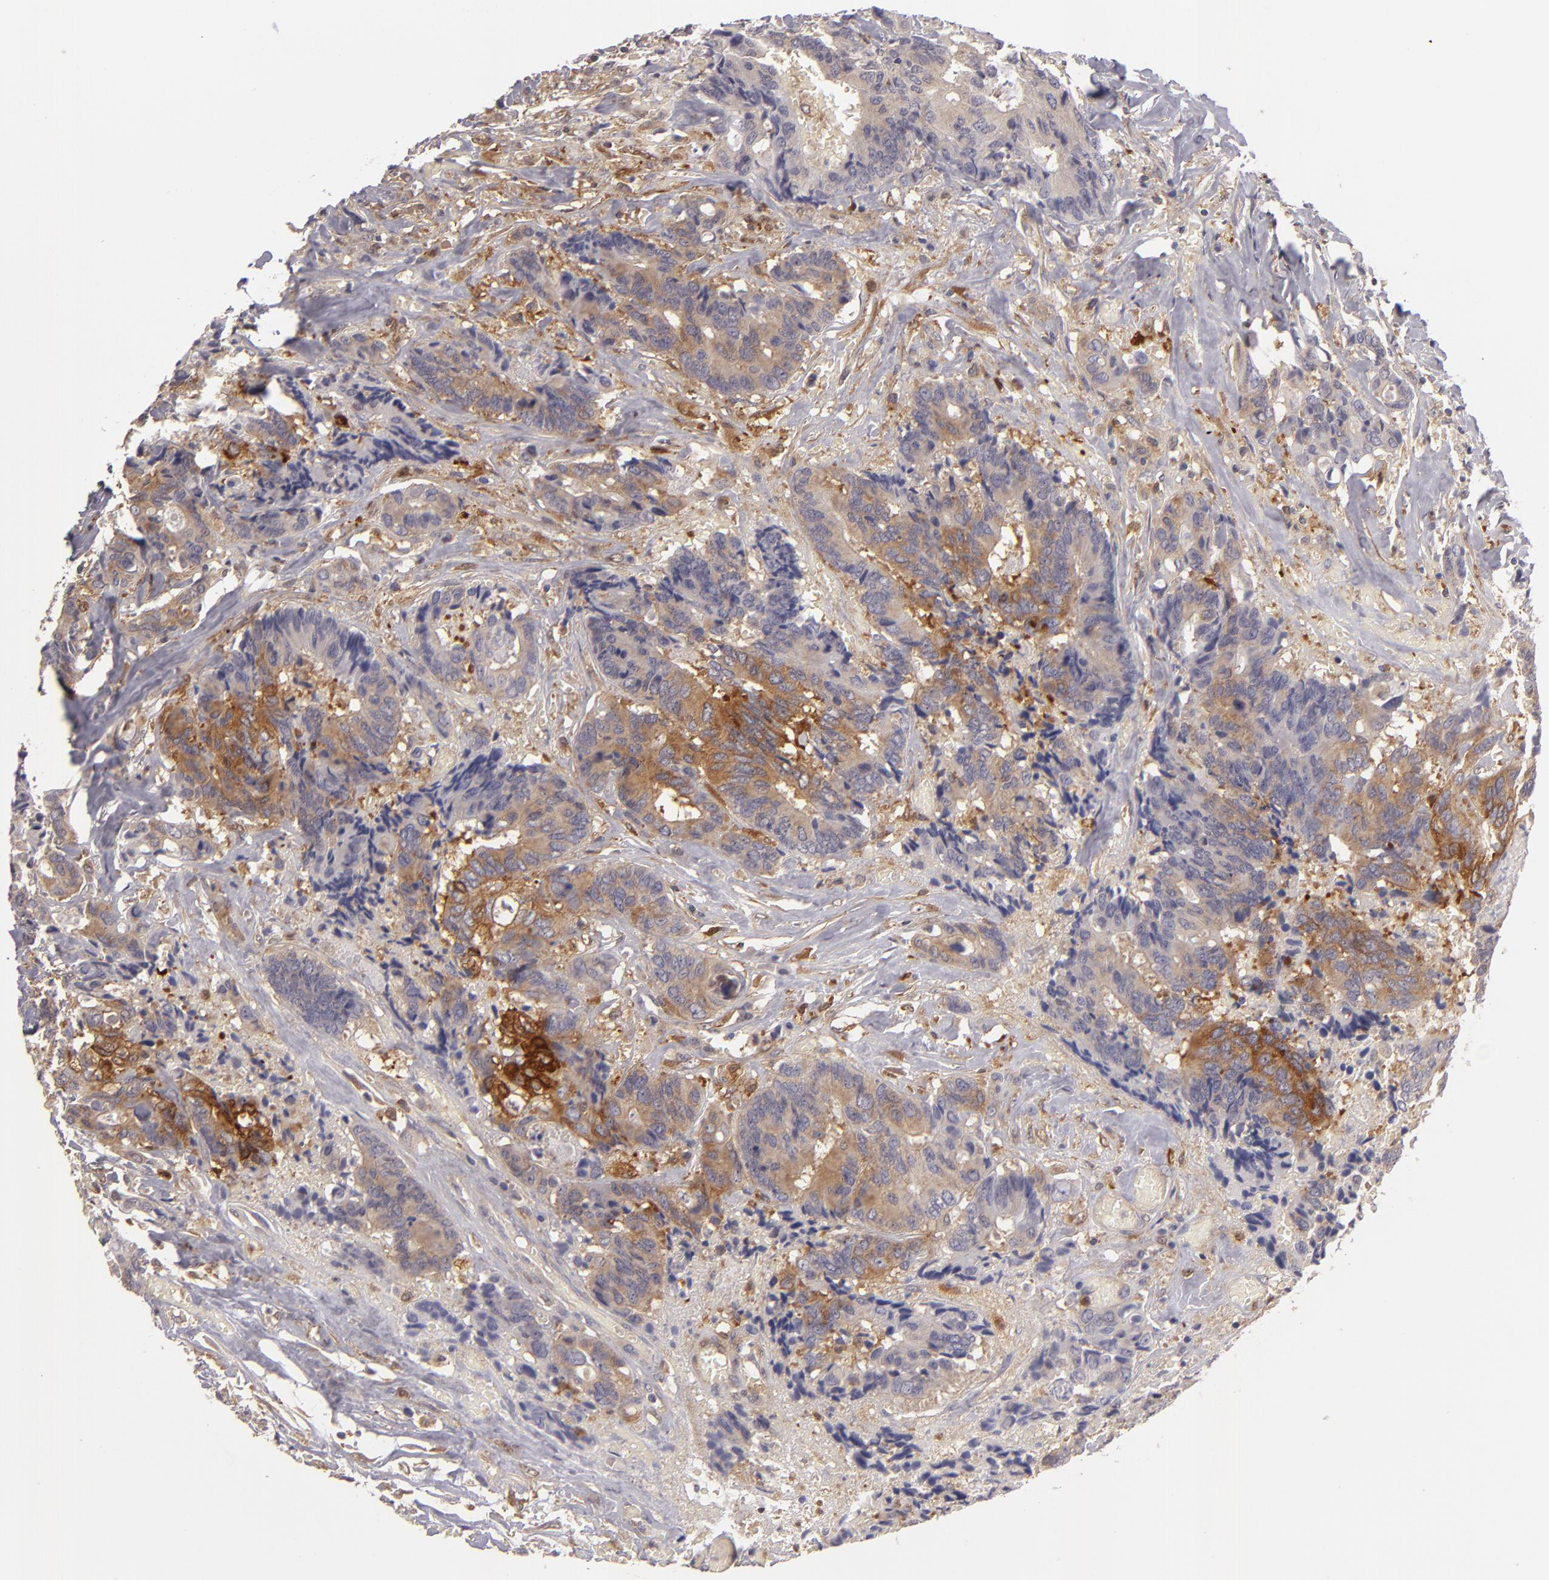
{"staining": {"intensity": "moderate", "quantity": ">75%", "location": "cytoplasmic/membranous"}, "tissue": "colorectal cancer", "cell_type": "Tumor cells", "image_type": "cancer", "snomed": [{"axis": "morphology", "description": "Adenocarcinoma, NOS"}, {"axis": "topography", "description": "Rectum"}], "caption": "The micrograph displays immunohistochemical staining of colorectal cancer (adenocarcinoma). There is moderate cytoplasmic/membranous expression is identified in approximately >75% of tumor cells.", "gene": "MMP10", "patient": {"sex": "male", "age": 55}}